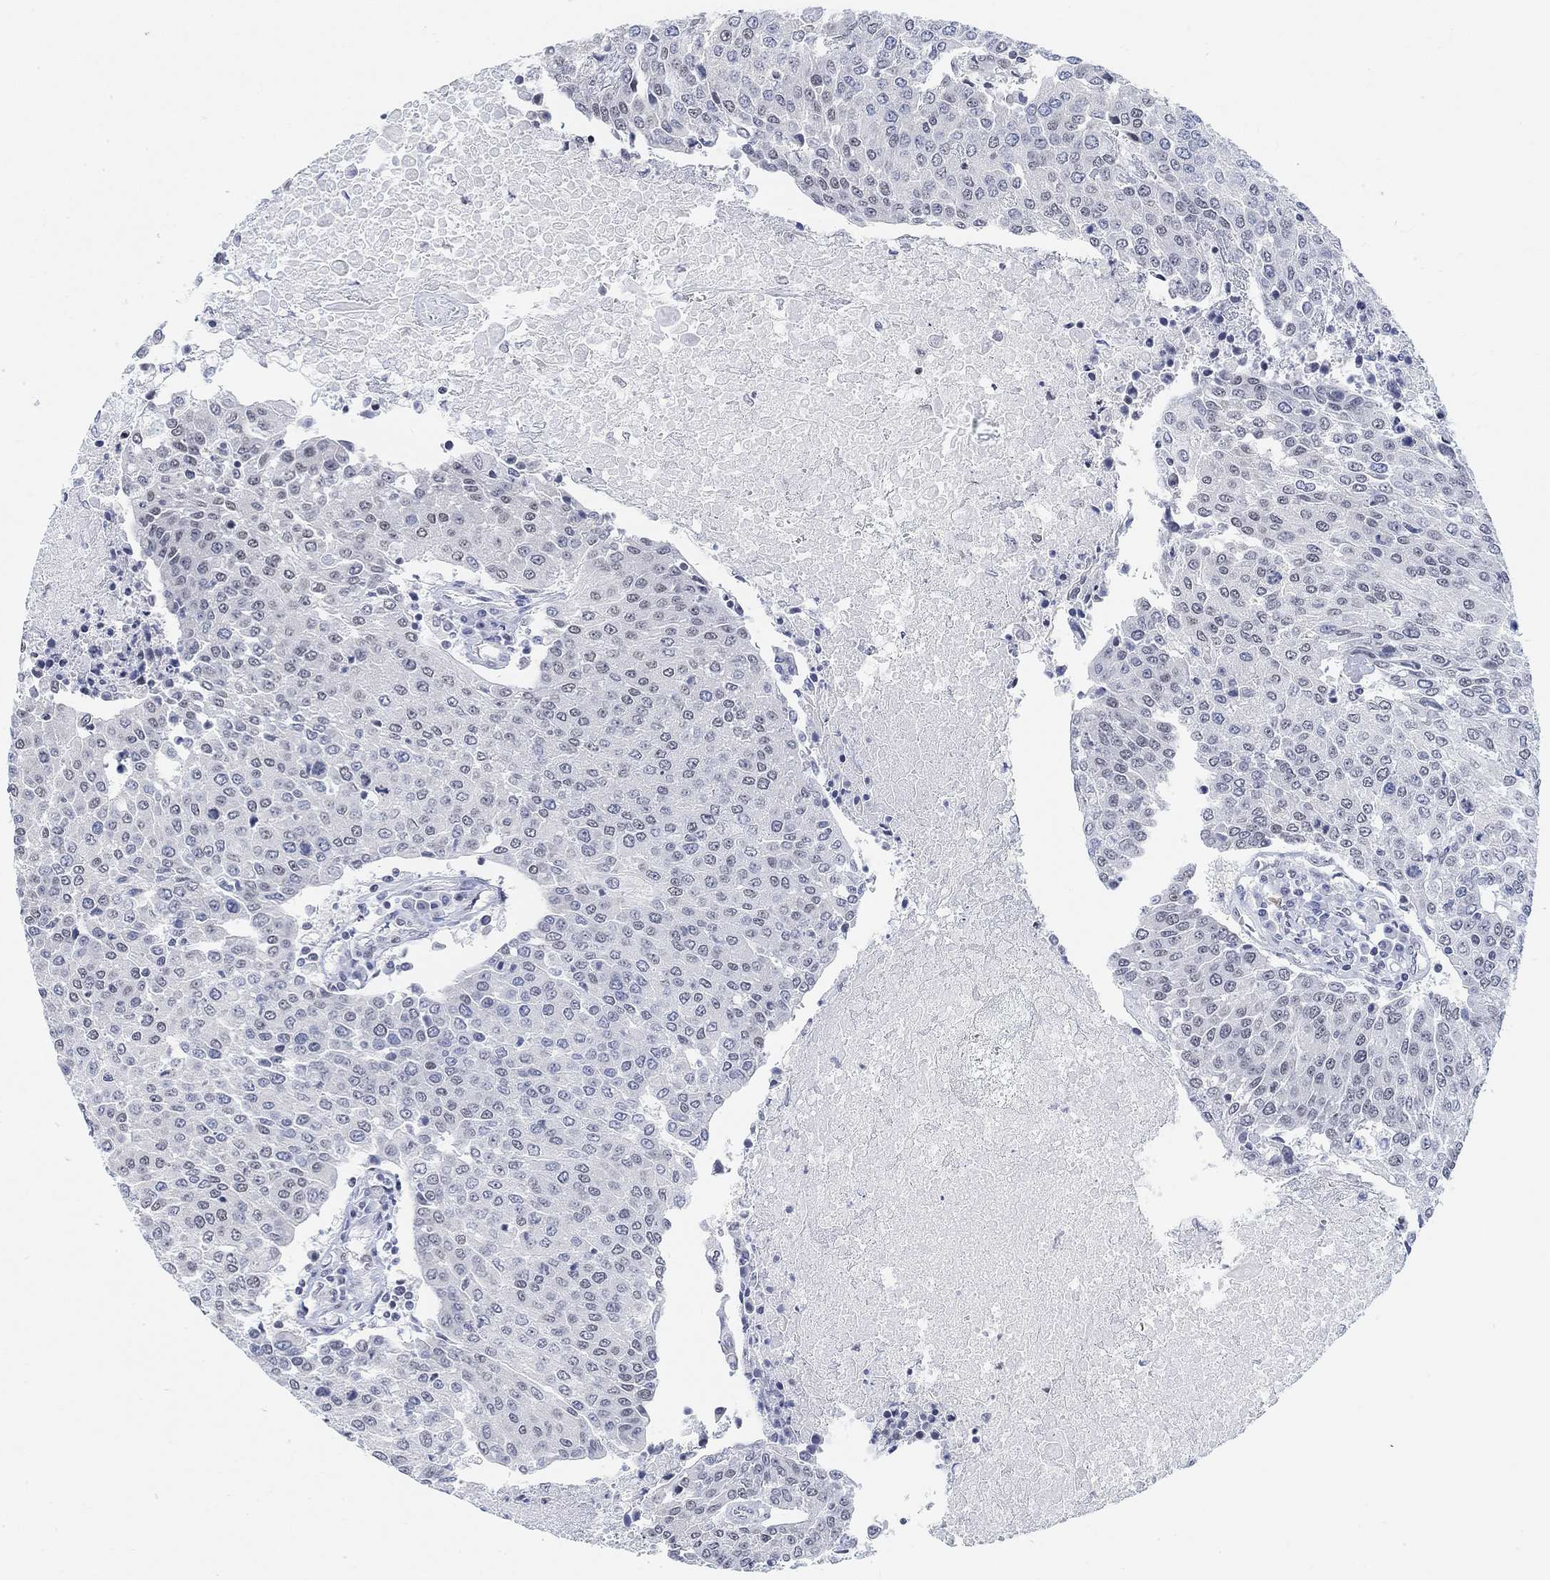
{"staining": {"intensity": "weak", "quantity": "<25%", "location": "nuclear"}, "tissue": "urothelial cancer", "cell_type": "Tumor cells", "image_type": "cancer", "snomed": [{"axis": "morphology", "description": "Urothelial carcinoma, High grade"}, {"axis": "topography", "description": "Urinary bladder"}], "caption": "DAB immunohistochemical staining of human urothelial cancer reveals no significant staining in tumor cells.", "gene": "PURG", "patient": {"sex": "female", "age": 85}}